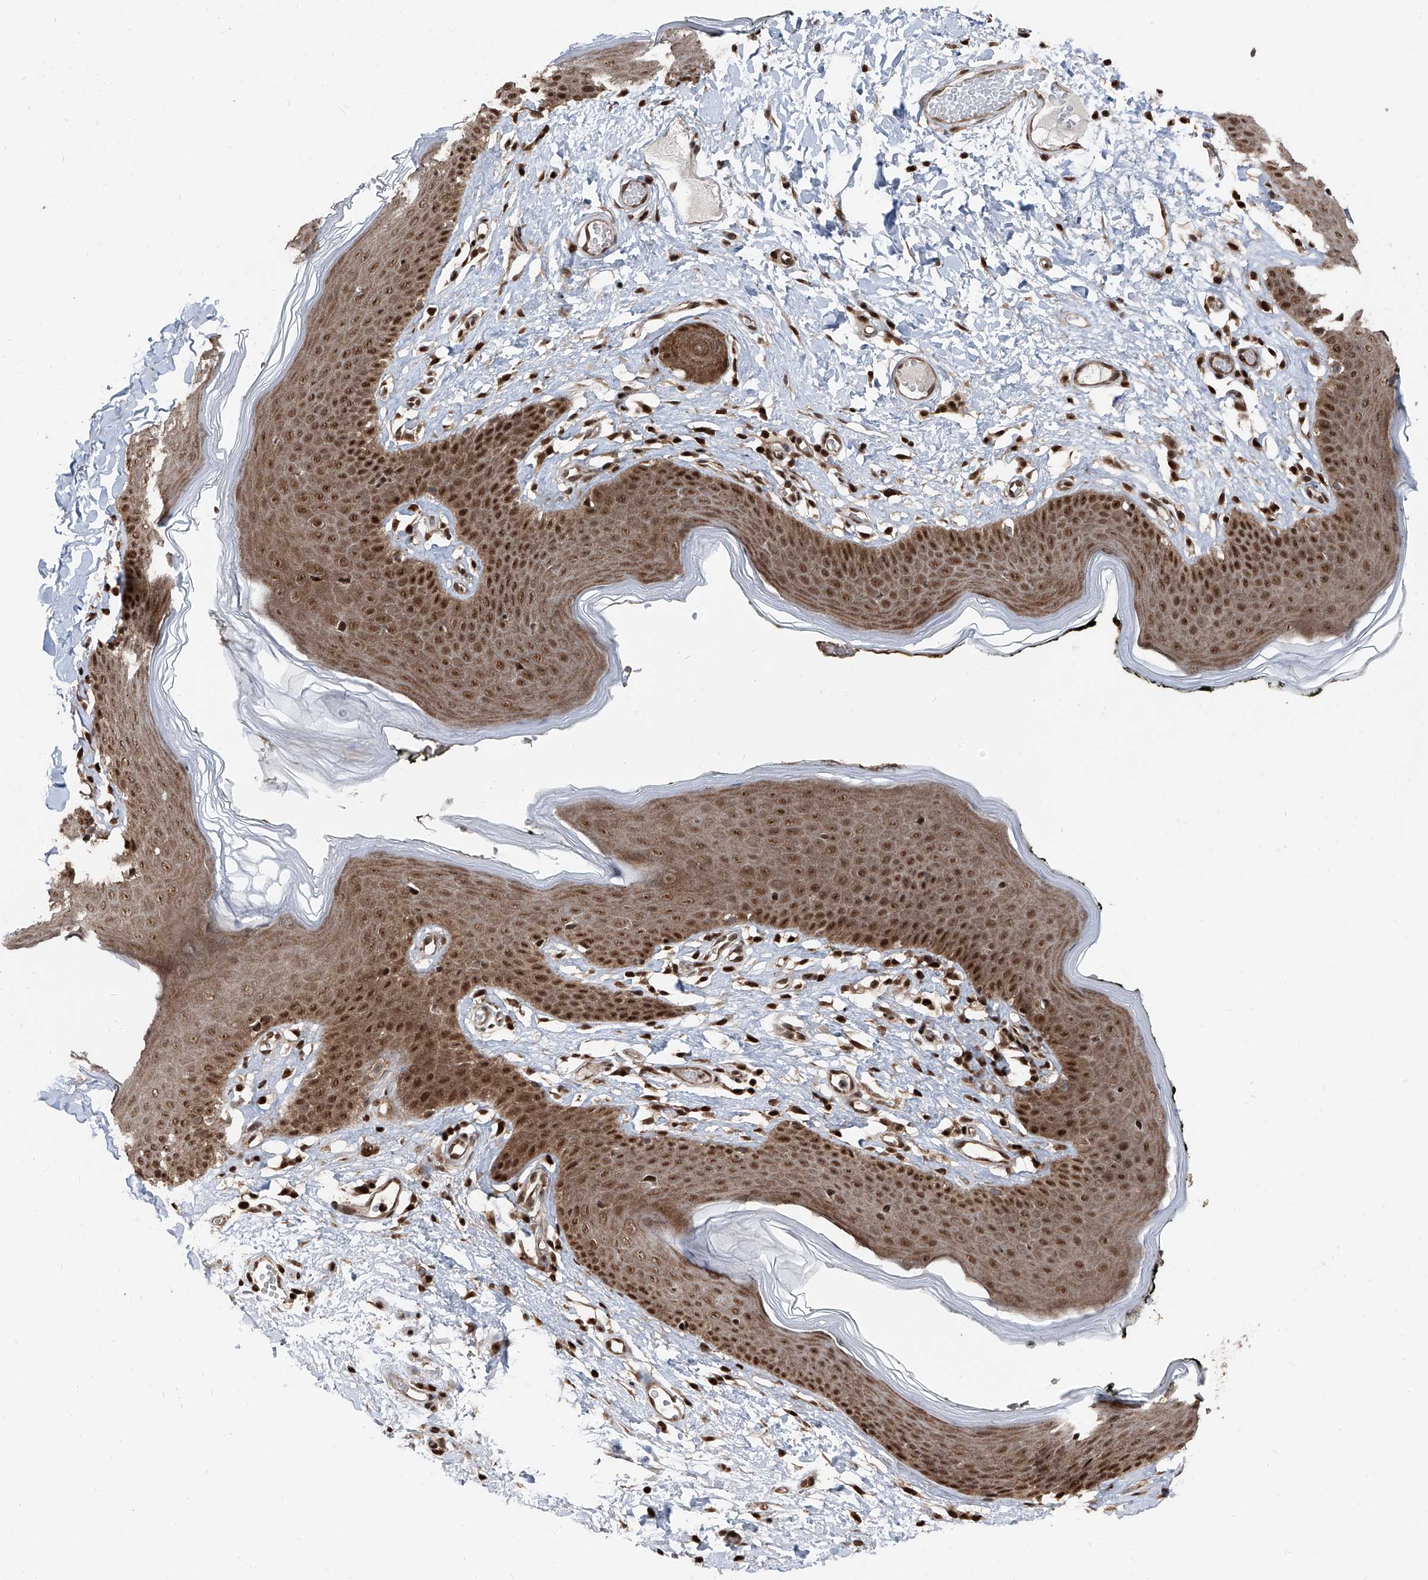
{"staining": {"intensity": "strong", "quantity": ">75%", "location": "cytoplasmic/membranous,nuclear"}, "tissue": "skin", "cell_type": "Epidermal cells", "image_type": "normal", "snomed": [{"axis": "morphology", "description": "Normal tissue, NOS"}, {"axis": "morphology", "description": "Inflammation, NOS"}, {"axis": "topography", "description": "Vulva"}], "caption": "Immunohistochemical staining of normal skin exhibits high levels of strong cytoplasmic/membranous,nuclear staining in about >75% of epidermal cells. The staining is performed using DAB brown chromogen to label protein expression. The nuclei are counter-stained blue using hematoxylin.", "gene": "FKBP5", "patient": {"sex": "female", "age": 84}}